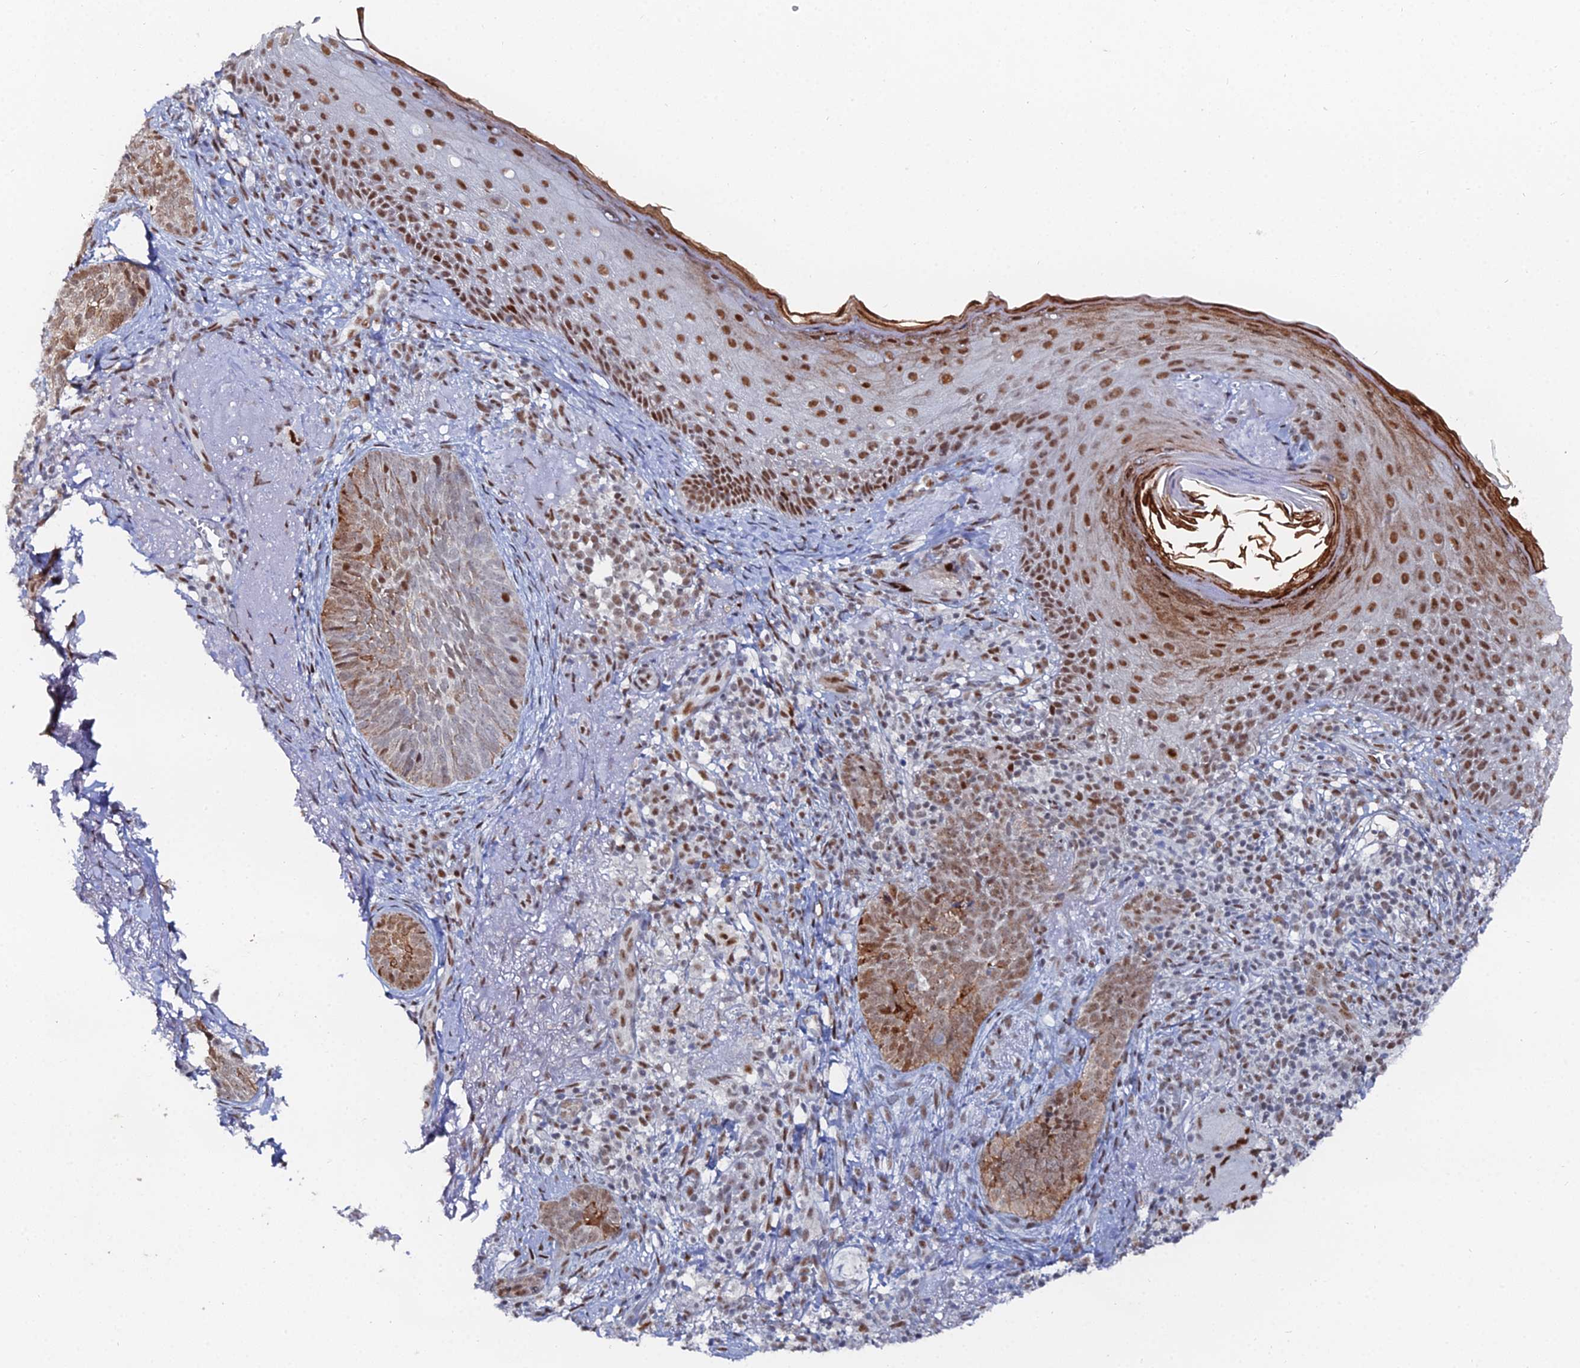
{"staining": {"intensity": "moderate", "quantity": "<25%", "location": "nuclear"}, "tissue": "skin cancer", "cell_type": "Tumor cells", "image_type": "cancer", "snomed": [{"axis": "morphology", "description": "Basal cell carcinoma"}, {"axis": "topography", "description": "Skin"}], "caption": "Skin cancer stained for a protein (brown) reveals moderate nuclear positive expression in approximately <25% of tumor cells.", "gene": "GSC2", "patient": {"sex": "female", "age": 76}}